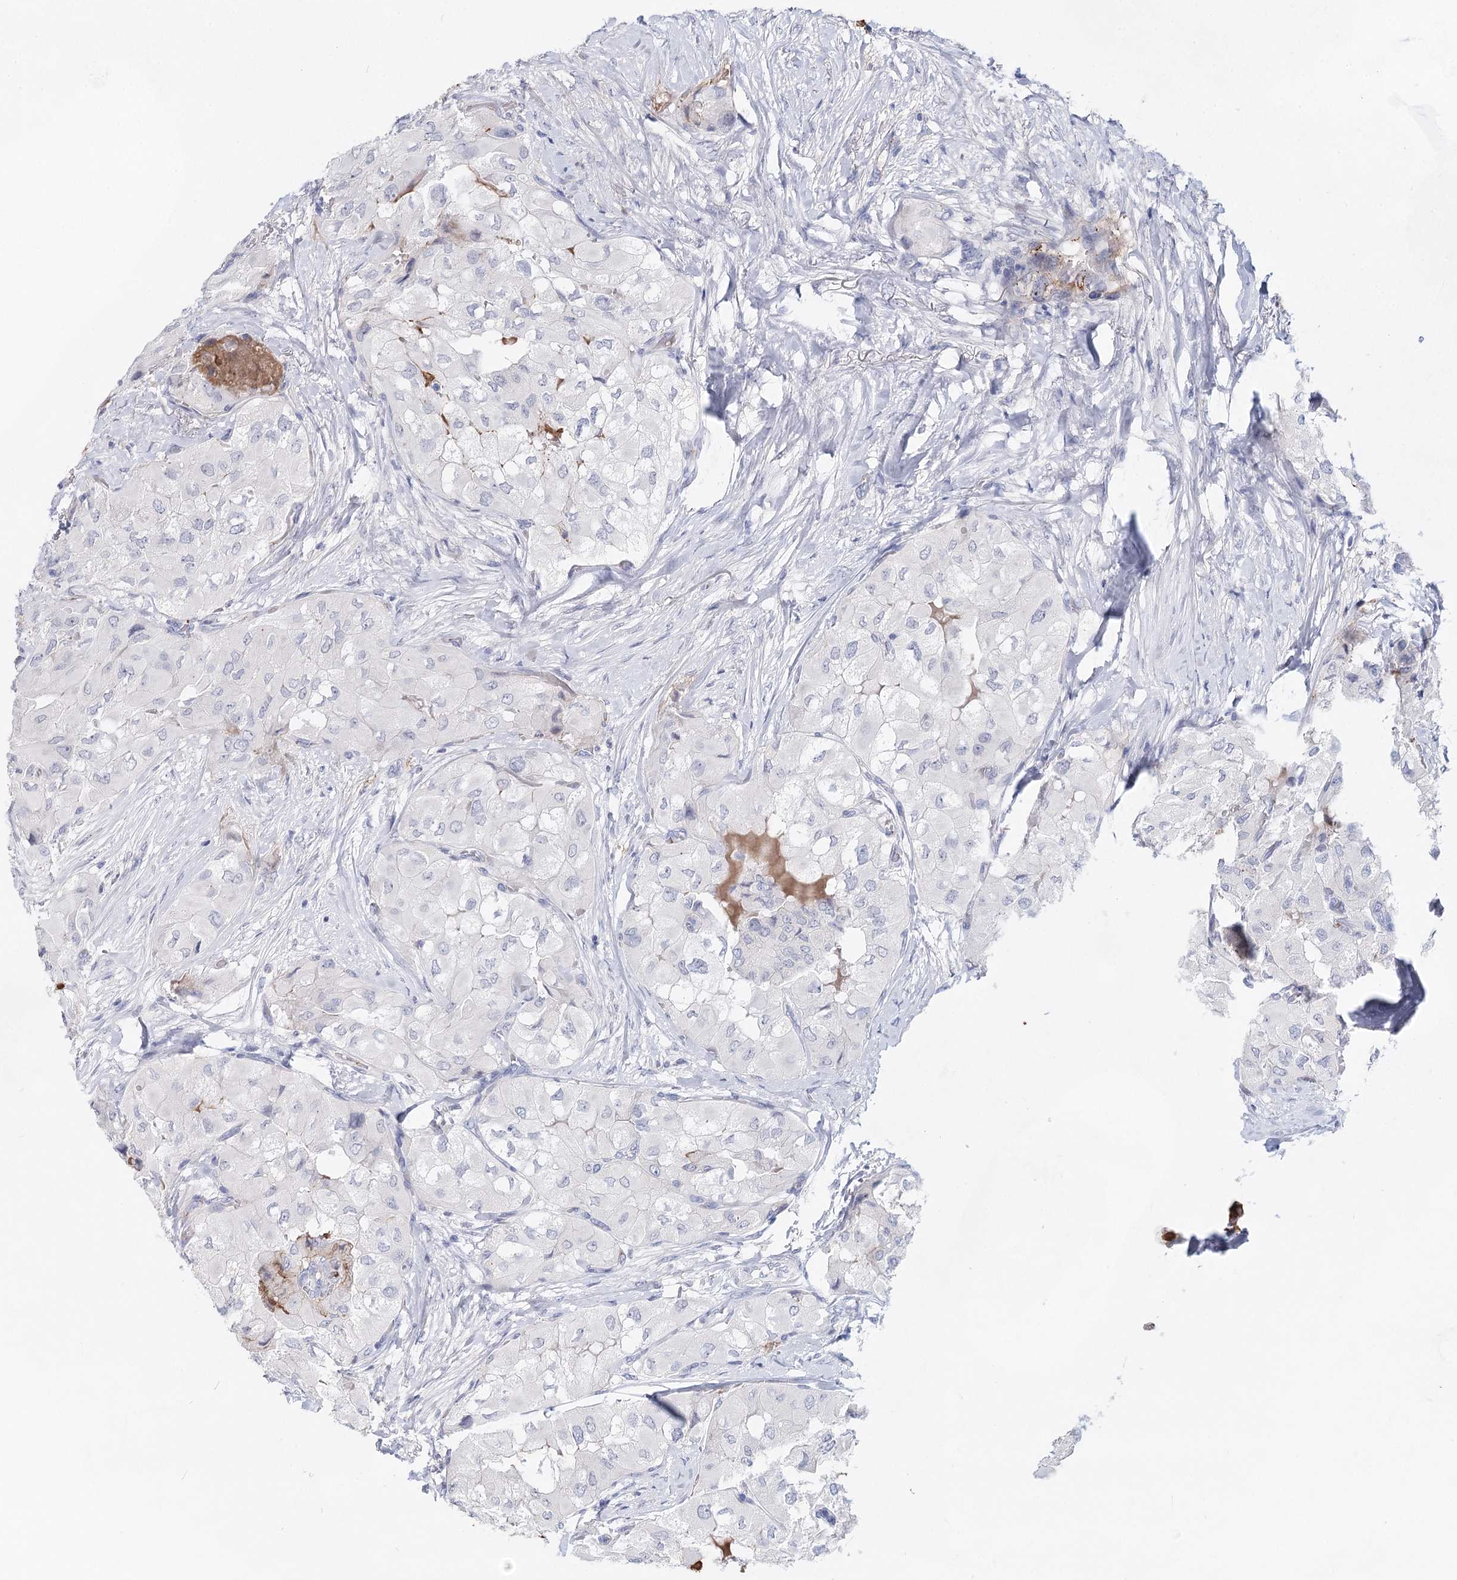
{"staining": {"intensity": "negative", "quantity": "none", "location": "none"}, "tissue": "thyroid cancer", "cell_type": "Tumor cells", "image_type": "cancer", "snomed": [{"axis": "morphology", "description": "Papillary adenocarcinoma, NOS"}, {"axis": "topography", "description": "Thyroid gland"}], "caption": "Immunohistochemical staining of papillary adenocarcinoma (thyroid) shows no significant expression in tumor cells.", "gene": "TASOR2", "patient": {"sex": "female", "age": 59}}